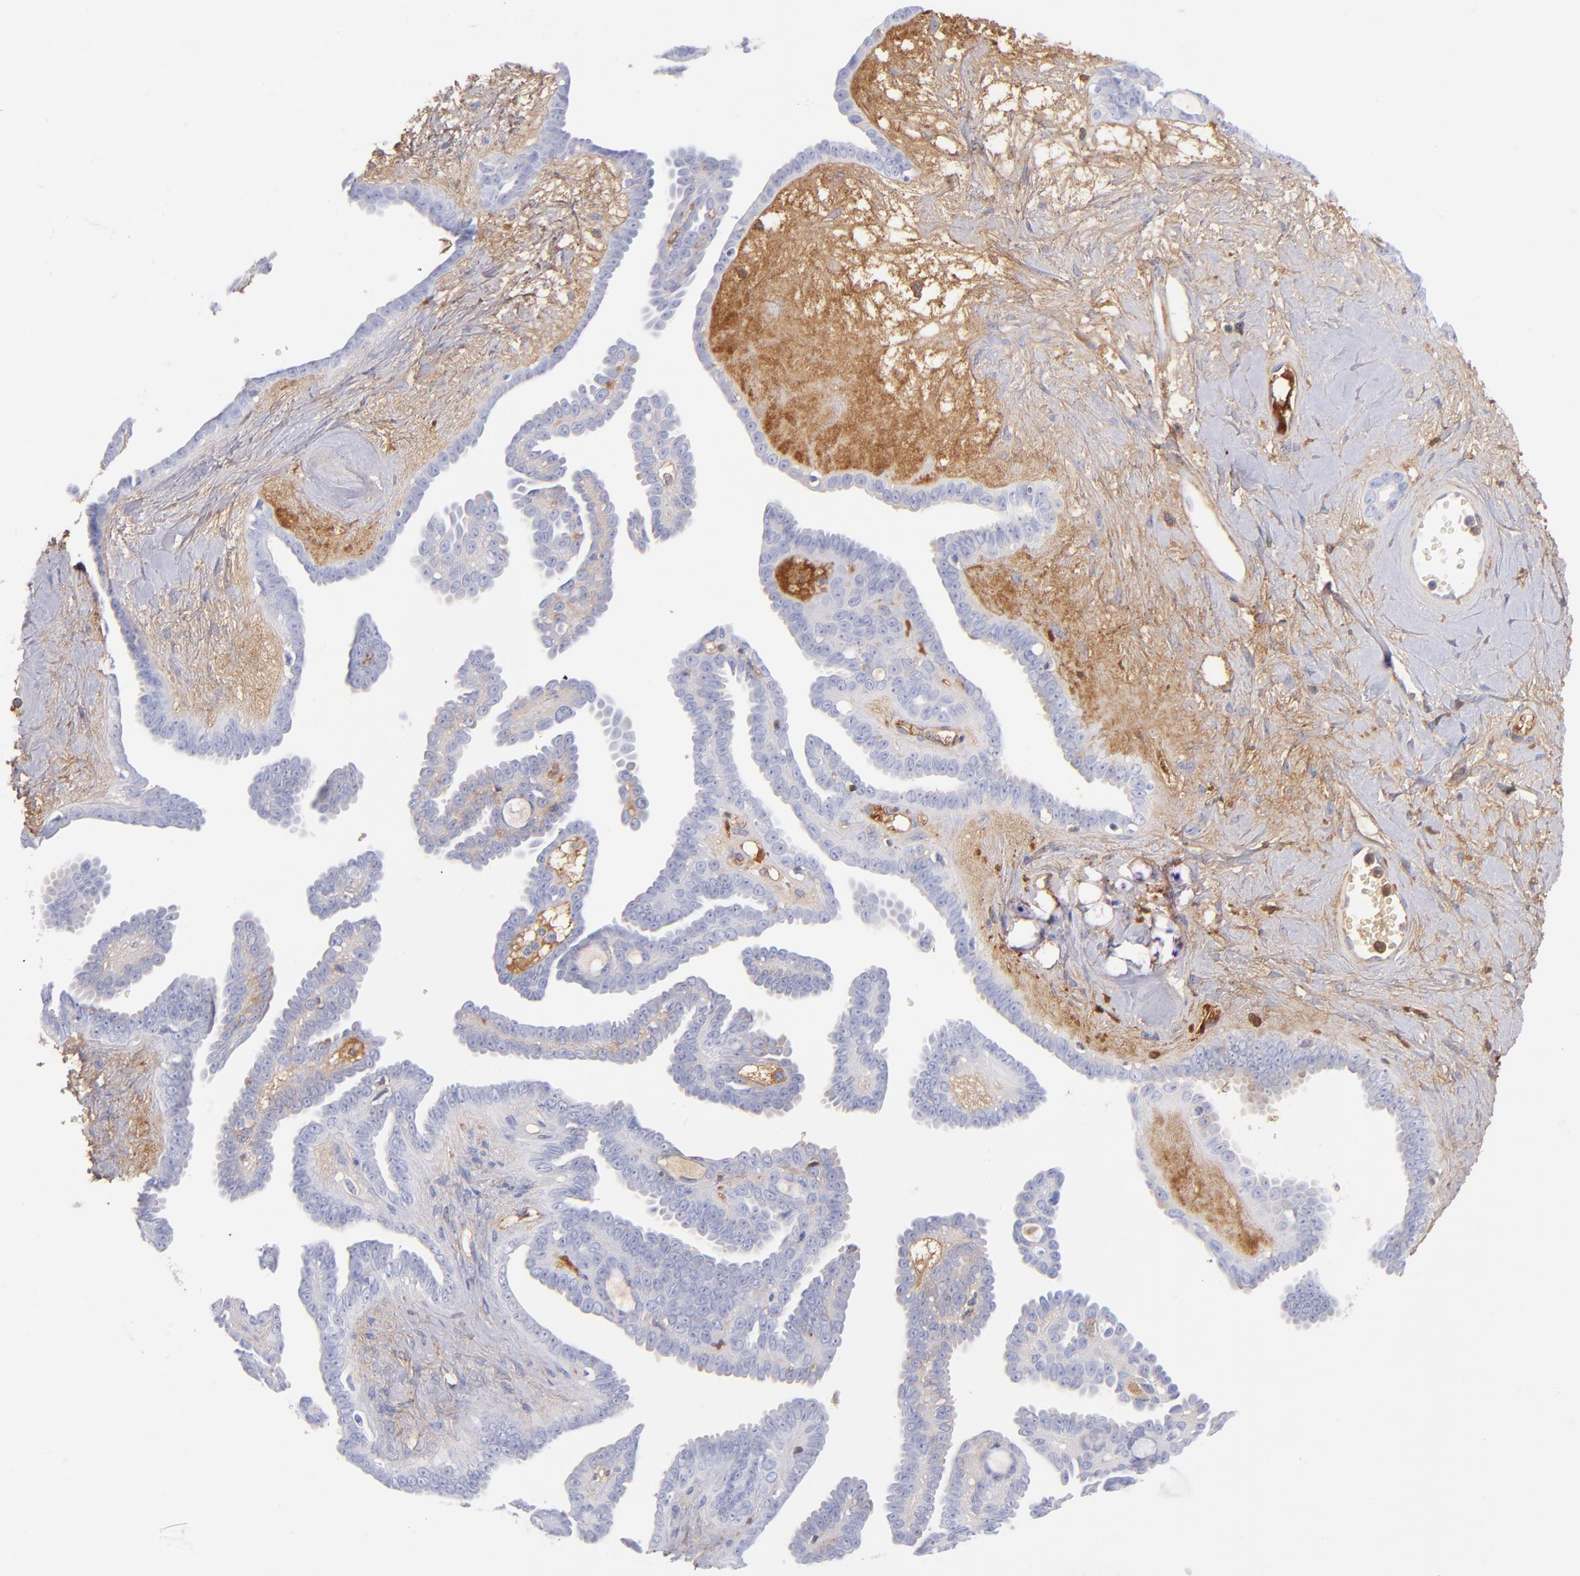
{"staining": {"intensity": "weak", "quantity": "25%-75%", "location": "cytoplasmic/membranous"}, "tissue": "ovarian cancer", "cell_type": "Tumor cells", "image_type": "cancer", "snomed": [{"axis": "morphology", "description": "Cystadenocarcinoma, serous, NOS"}, {"axis": "topography", "description": "Ovary"}], "caption": "Immunohistochemistry (IHC) of human ovarian cancer (serous cystadenocarcinoma) demonstrates low levels of weak cytoplasmic/membranous positivity in approximately 25%-75% of tumor cells.", "gene": "HP", "patient": {"sex": "female", "age": 71}}